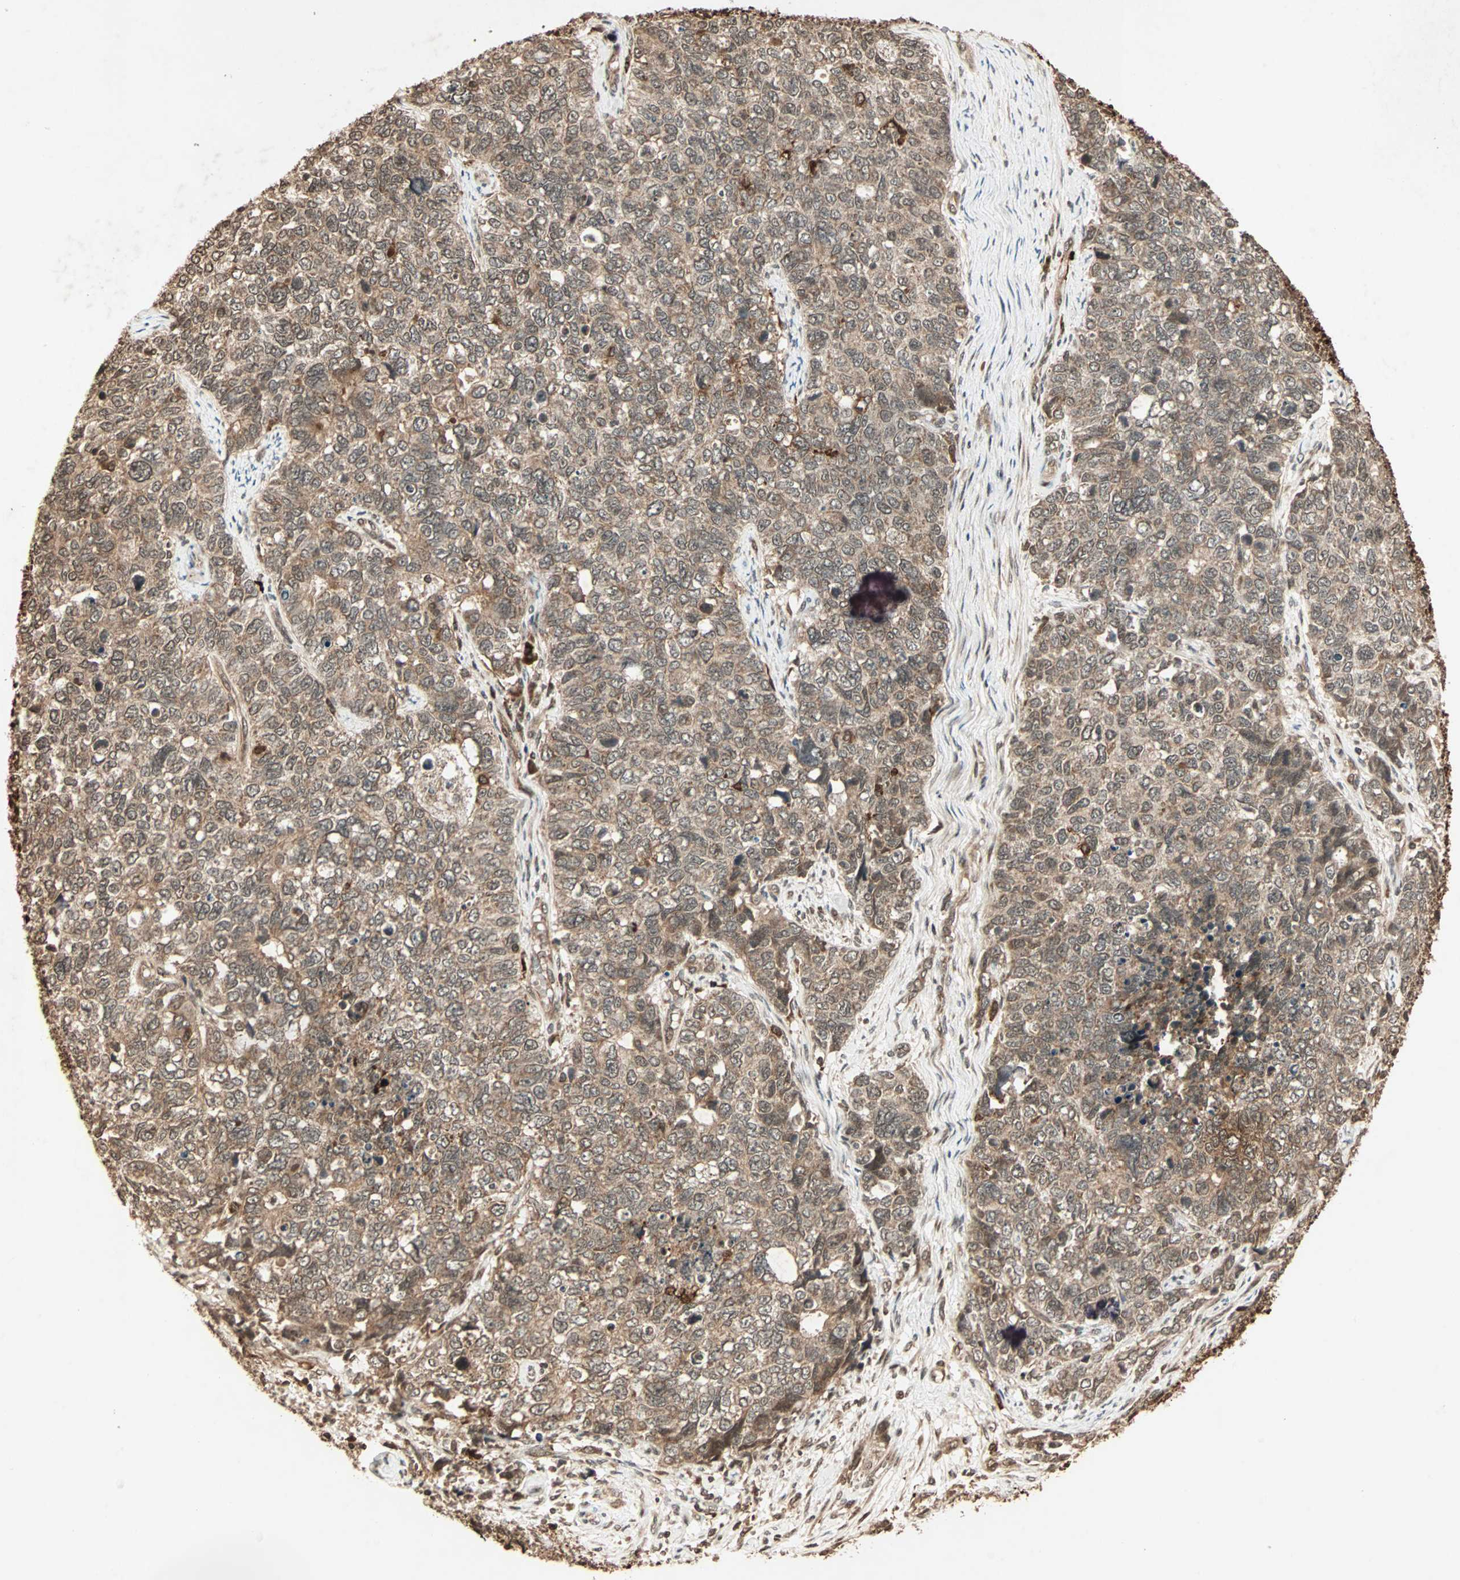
{"staining": {"intensity": "moderate", "quantity": ">75%", "location": "cytoplasmic/membranous"}, "tissue": "cervical cancer", "cell_type": "Tumor cells", "image_type": "cancer", "snomed": [{"axis": "morphology", "description": "Squamous cell carcinoma, NOS"}, {"axis": "topography", "description": "Cervix"}], "caption": "The photomicrograph displays immunohistochemical staining of cervical squamous cell carcinoma. There is moderate cytoplasmic/membranous staining is identified in approximately >75% of tumor cells. The staining is performed using DAB brown chromogen to label protein expression. The nuclei are counter-stained blue using hematoxylin.", "gene": "RFFL", "patient": {"sex": "female", "age": 63}}